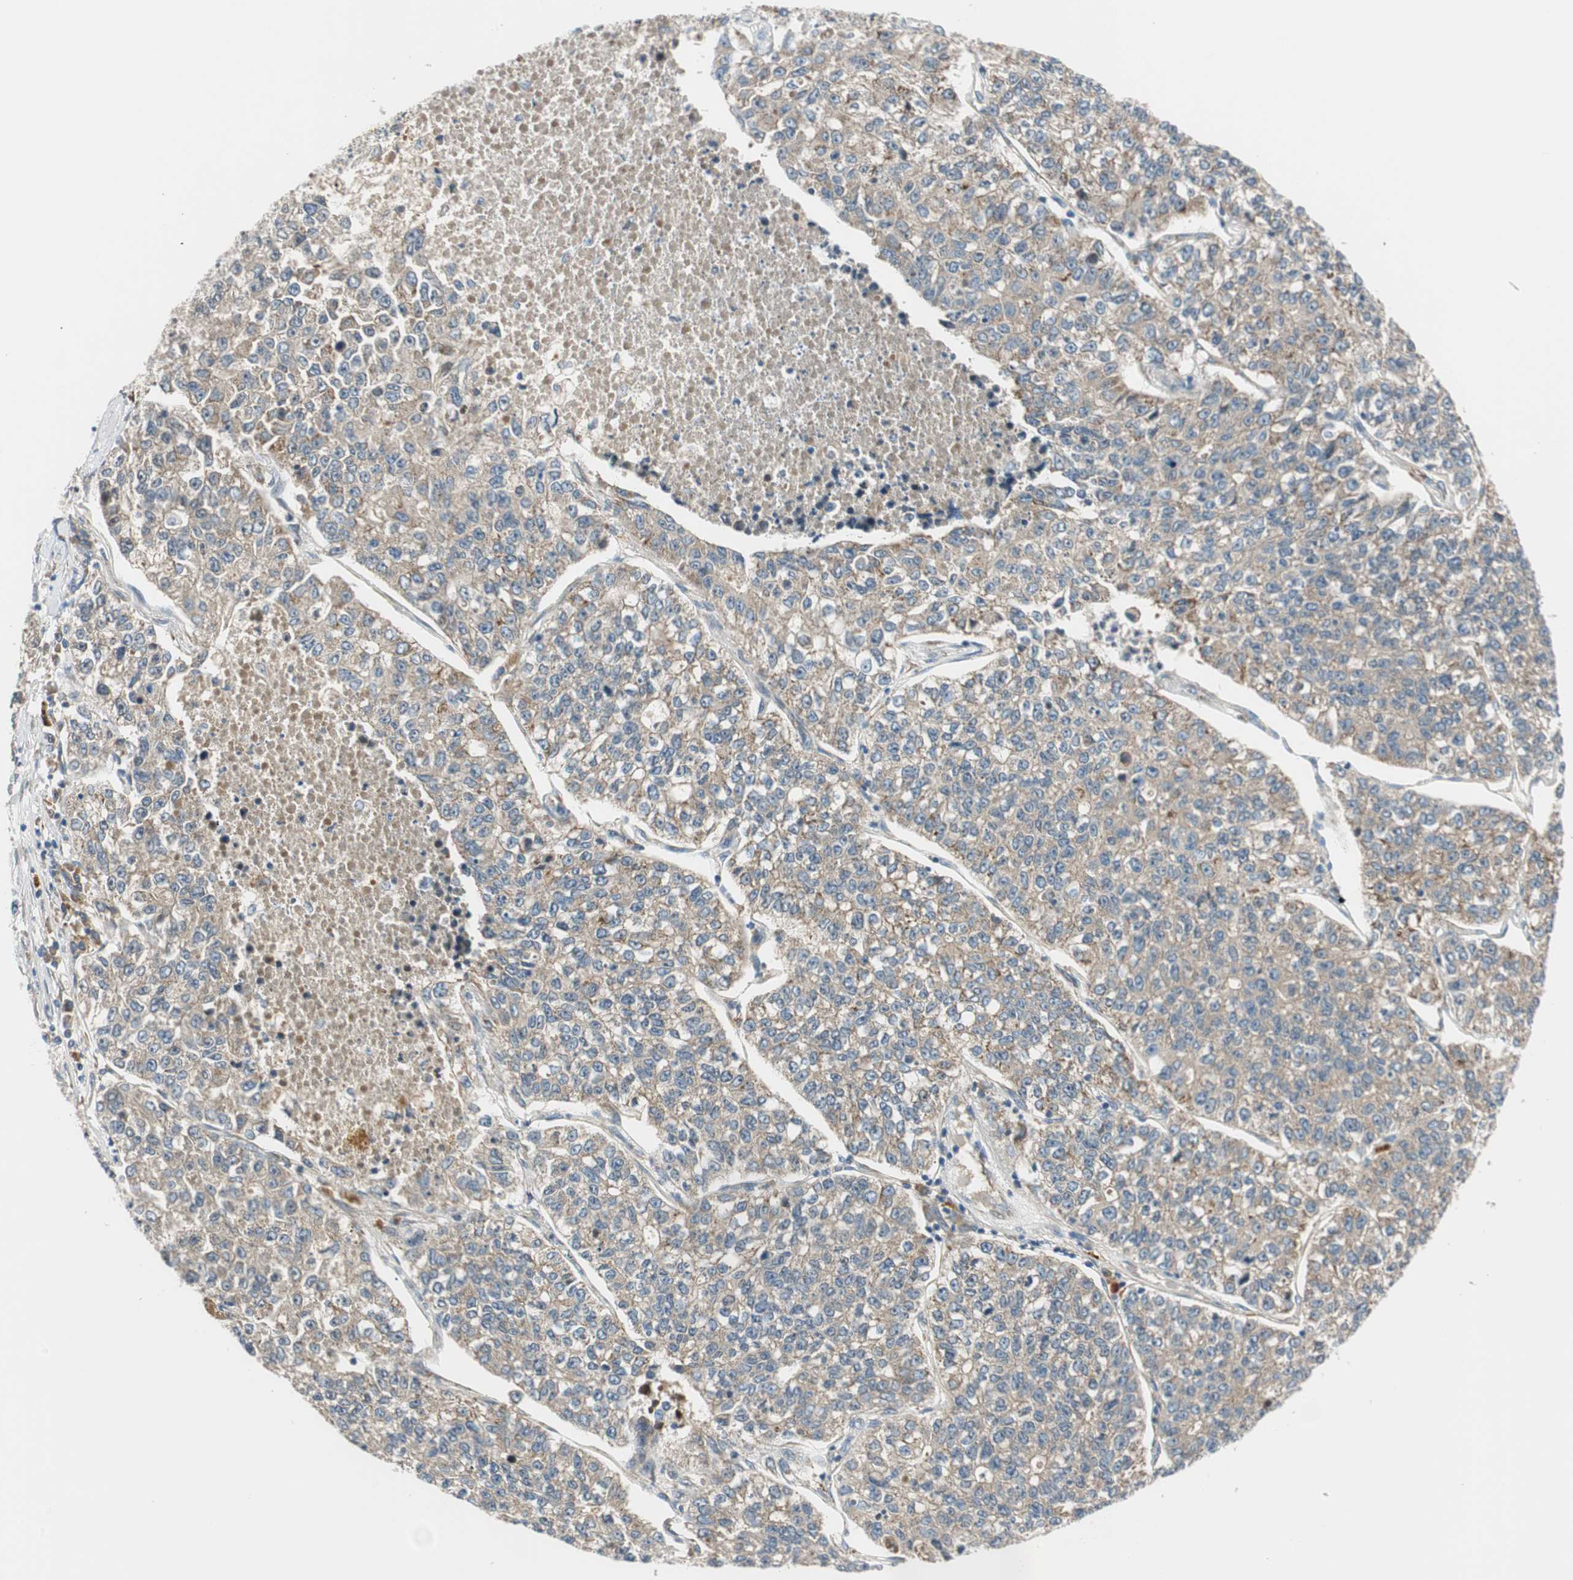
{"staining": {"intensity": "weak", "quantity": ">75%", "location": "cytoplasmic/membranous"}, "tissue": "lung cancer", "cell_type": "Tumor cells", "image_type": "cancer", "snomed": [{"axis": "morphology", "description": "Adenocarcinoma, NOS"}, {"axis": "topography", "description": "Lung"}], "caption": "Brown immunohistochemical staining in lung cancer (adenocarcinoma) reveals weak cytoplasmic/membranous staining in approximately >75% of tumor cells.", "gene": "ABI1", "patient": {"sex": "male", "age": 49}}